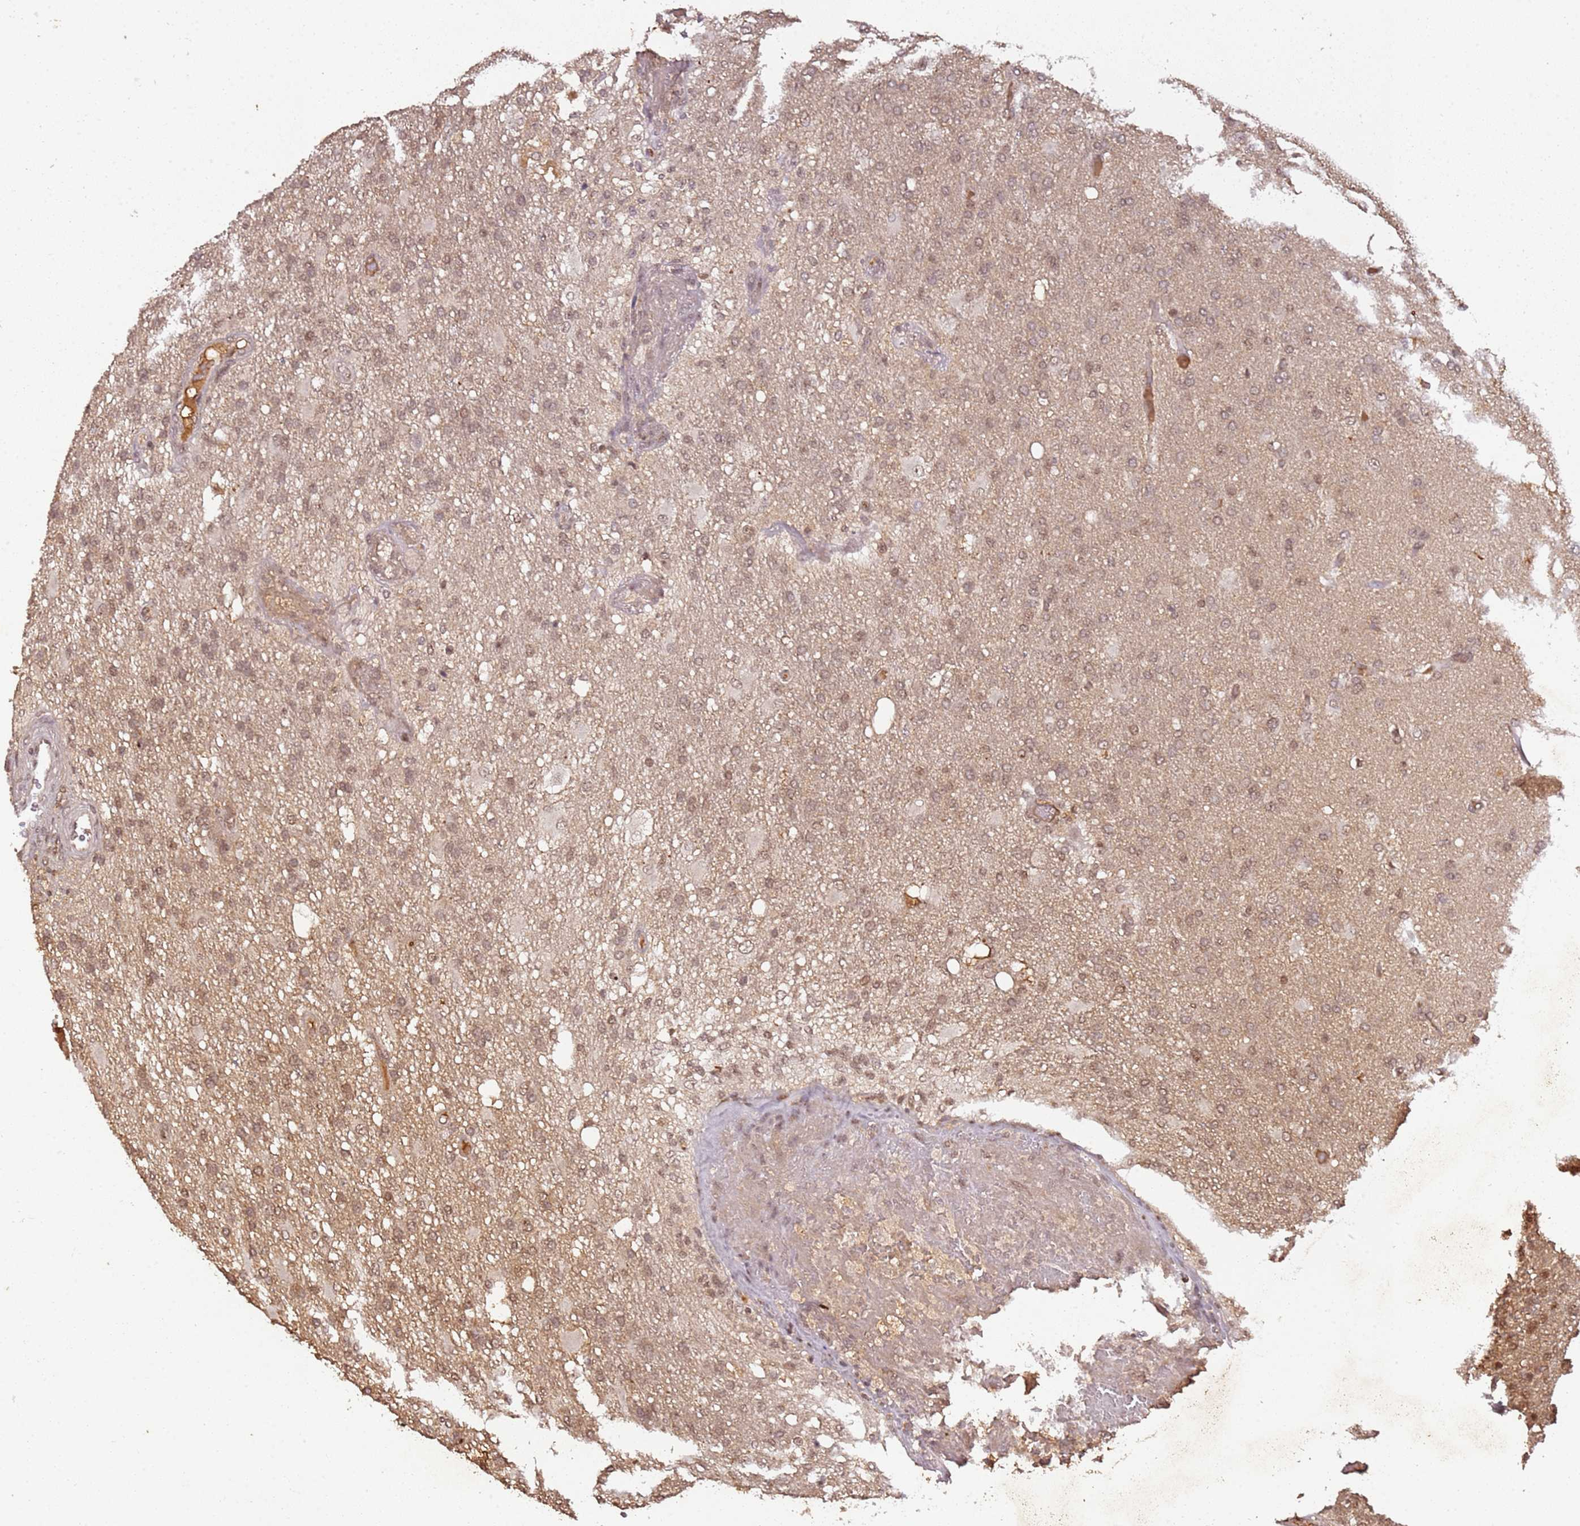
{"staining": {"intensity": "moderate", "quantity": ">75%", "location": "nuclear"}, "tissue": "glioma", "cell_type": "Tumor cells", "image_type": "cancer", "snomed": [{"axis": "morphology", "description": "Glioma, malignant, High grade"}, {"axis": "topography", "description": "Brain"}], "caption": "Glioma stained with a brown dye reveals moderate nuclear positive staining in approximately >75% of tumor cells.", "gene": "COL1A2", "patient": {"sex": "female", "age": 74}}